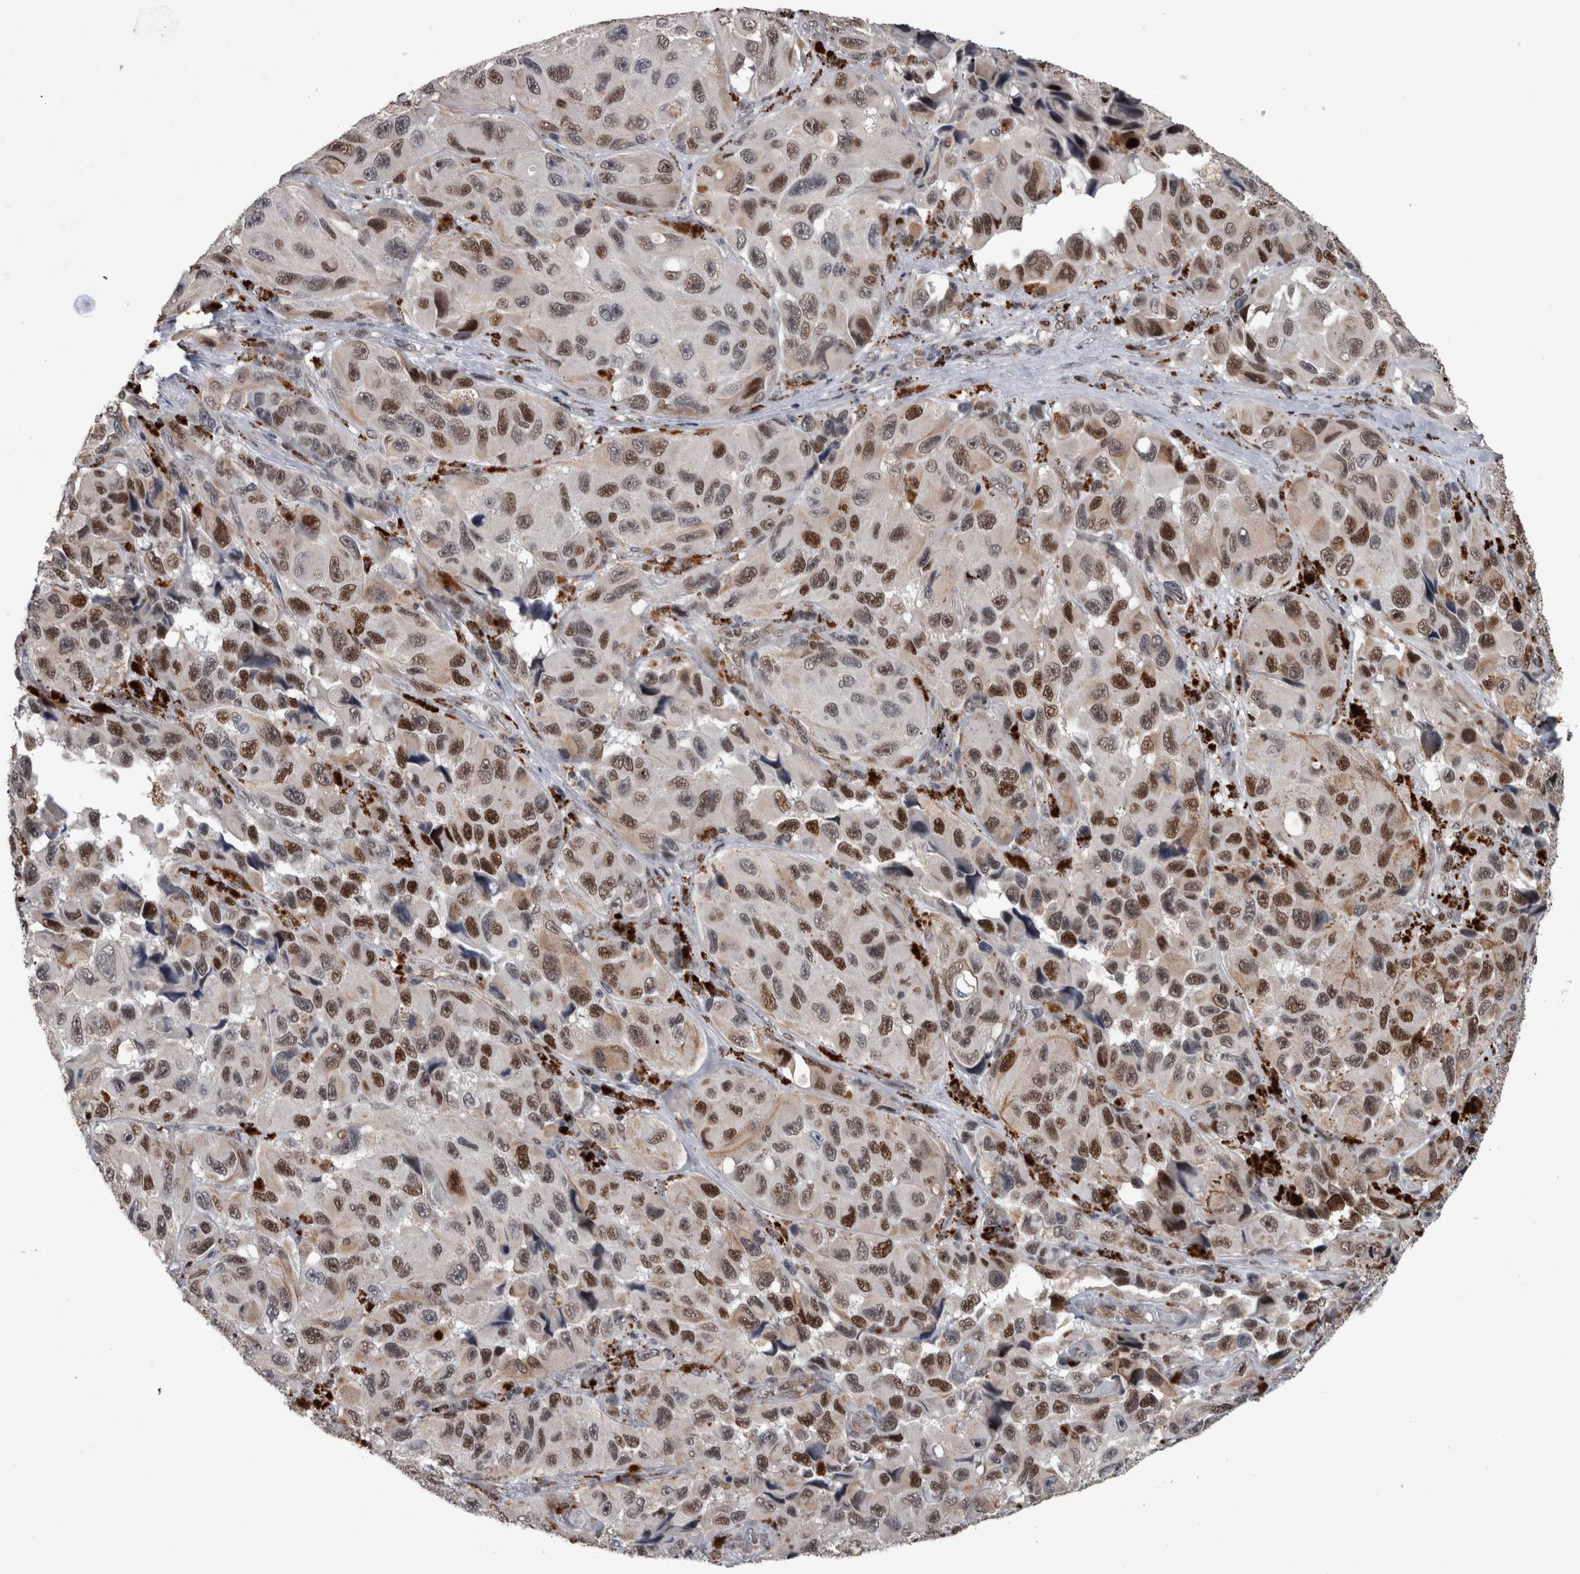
{"staining": {"intensity": "moderate", "quantity": ">75%", "location": "nuclear"}, "tissue": "melanoma", "cell_type": "Tumor cells", "image_type": "cancer", "snomed": [{"axis": "morphology", "description": "Malignant melanoma, NOS"}, {"axis": "topography", "description": "Skin"}], "caption": "This photomicrograph reveals melanoma stained with immunohistochemistry to label a protein in brown. The nuclear of tumor cells show moderate positivity for the protein. Nuclei are counter-stained blue.", "gene": "POLD2", "patient": {"sex": "female", "age": 73}}